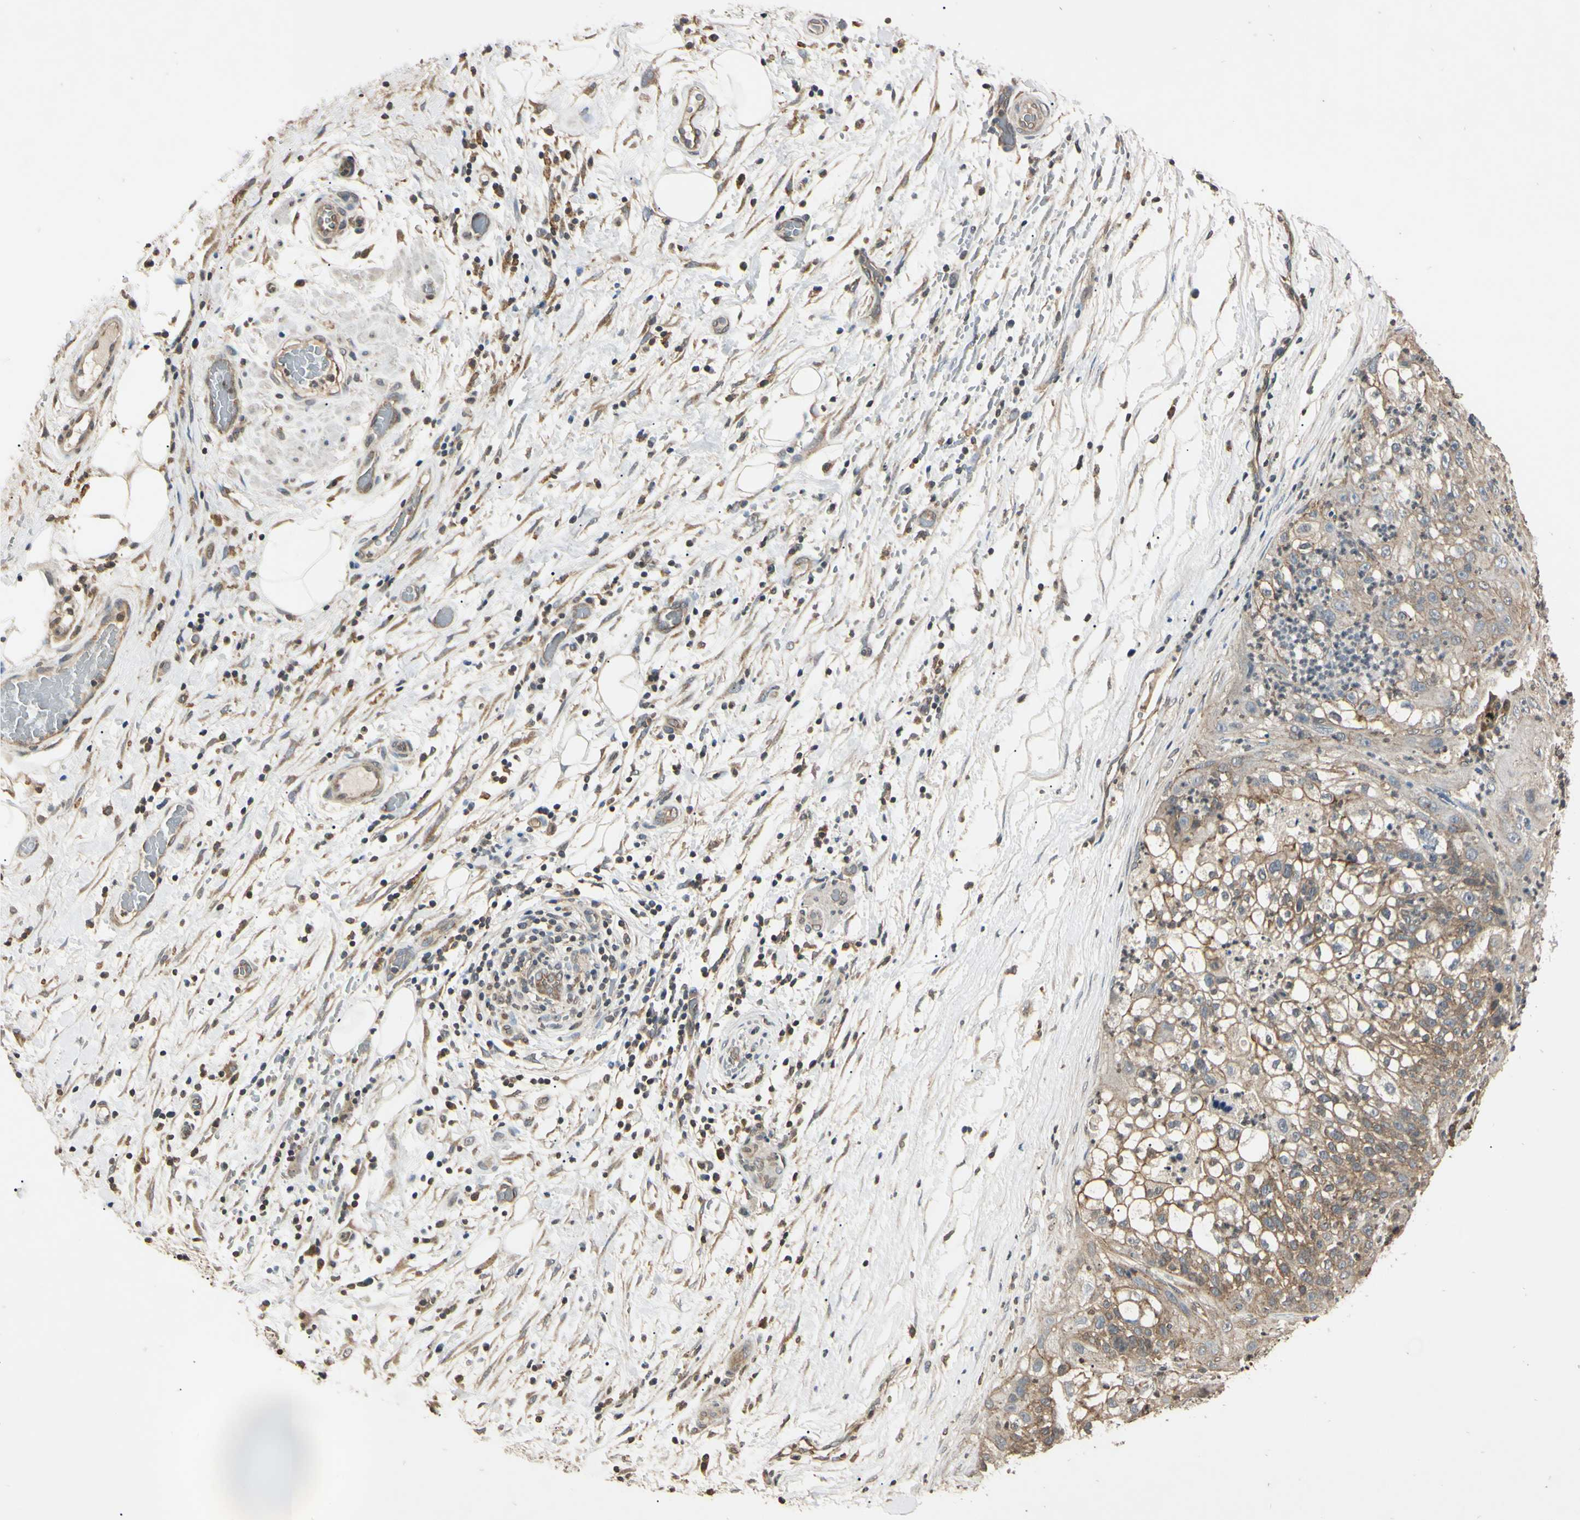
{"staining": {"intensity": "moderate", "quantity": "25%-75%", "location": "cytoplasmic/membranous"}, "tissue": "lung cancer", "cell_type": "Tumor cells", "image_type": "cancer", "snomed": [{"axis": "morphology", "description": "Inflammation, NOS"}, {"axis": "morphology", "description": "Squamous cell carcinoma, NOS"}, {"axis": "topography", "description": "Lymph node"}, {"axis": "topography", "description": "Soft tissue"}, {"axis": "topography", "description": "Lung"}], "caption": "Immunohistochemistry (DAB (3,3'-diaminobenzidine)) staining of human lung cancer exhibits moderate cytoplasmic/membranous protein positivity in about 25%-75% of tumor cells.", "gene": "EPN1", "patient": {"sex": "male", "age": 66}}